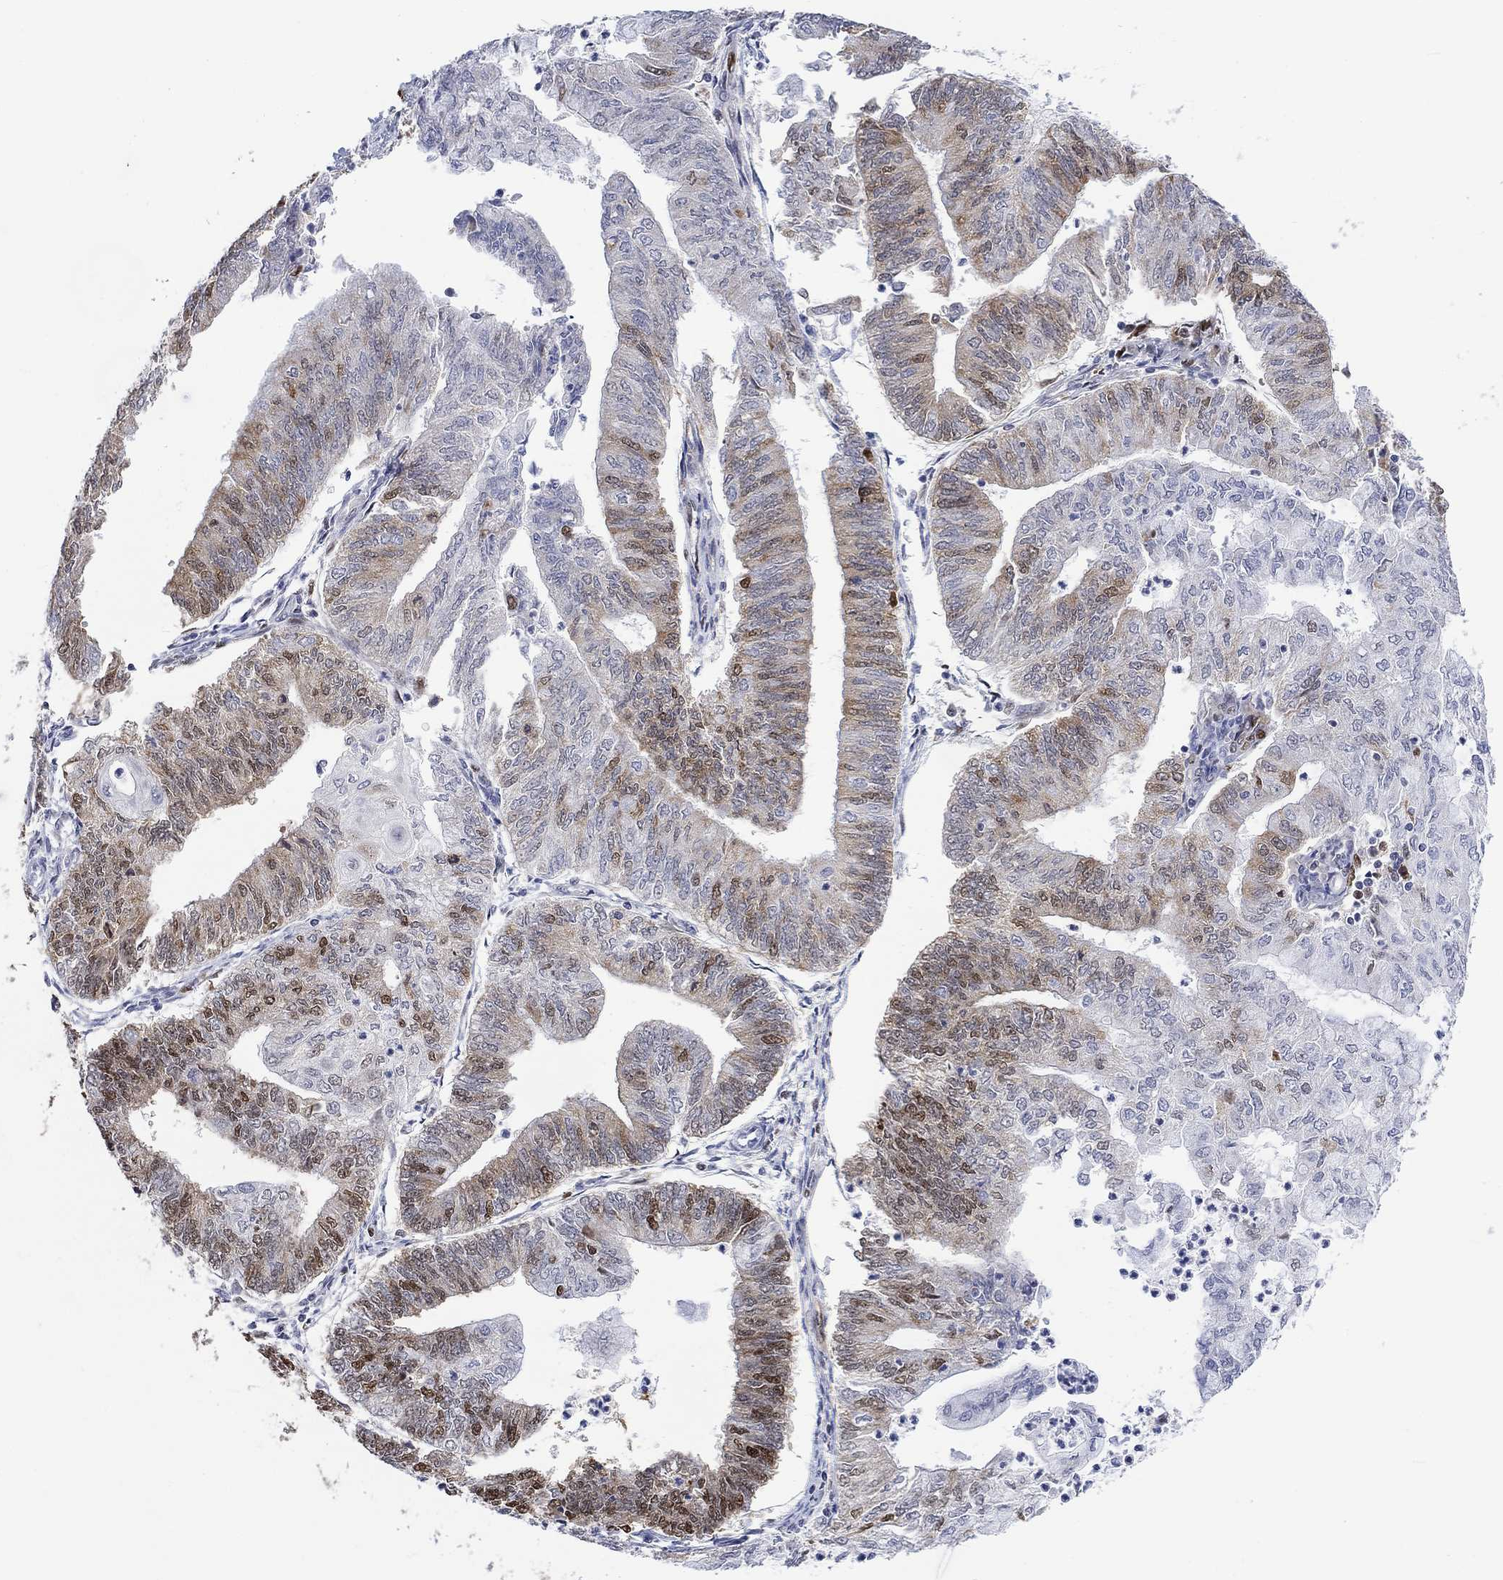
{"staining": {"intensity": "moderate", "quantity": "<25%", "location": "cytoplasmic/membranous,nuclear"}, "tissue": "endometrial cancer", "cell_type": "Tumor cells", "image_type": "cancer", "snomed": [{"axis": "morphology", "description": "Adenocarcinoma, NOS"}, {"axis": "topography", "description": "Endometrium"}], "caption": "DAB (3,3'-diaminobenzidine) immunohistochemical staining of human endometrial adenocarcinoma displays moderate cytoplasmic/membranous and nuclear protein staining in about <25% of tumor cells. The protein of interest is shown in brown color, while the nuclei are stained blue.", "gene": "RAD54L2", "patient": {"sex": "female", "age": 59}}